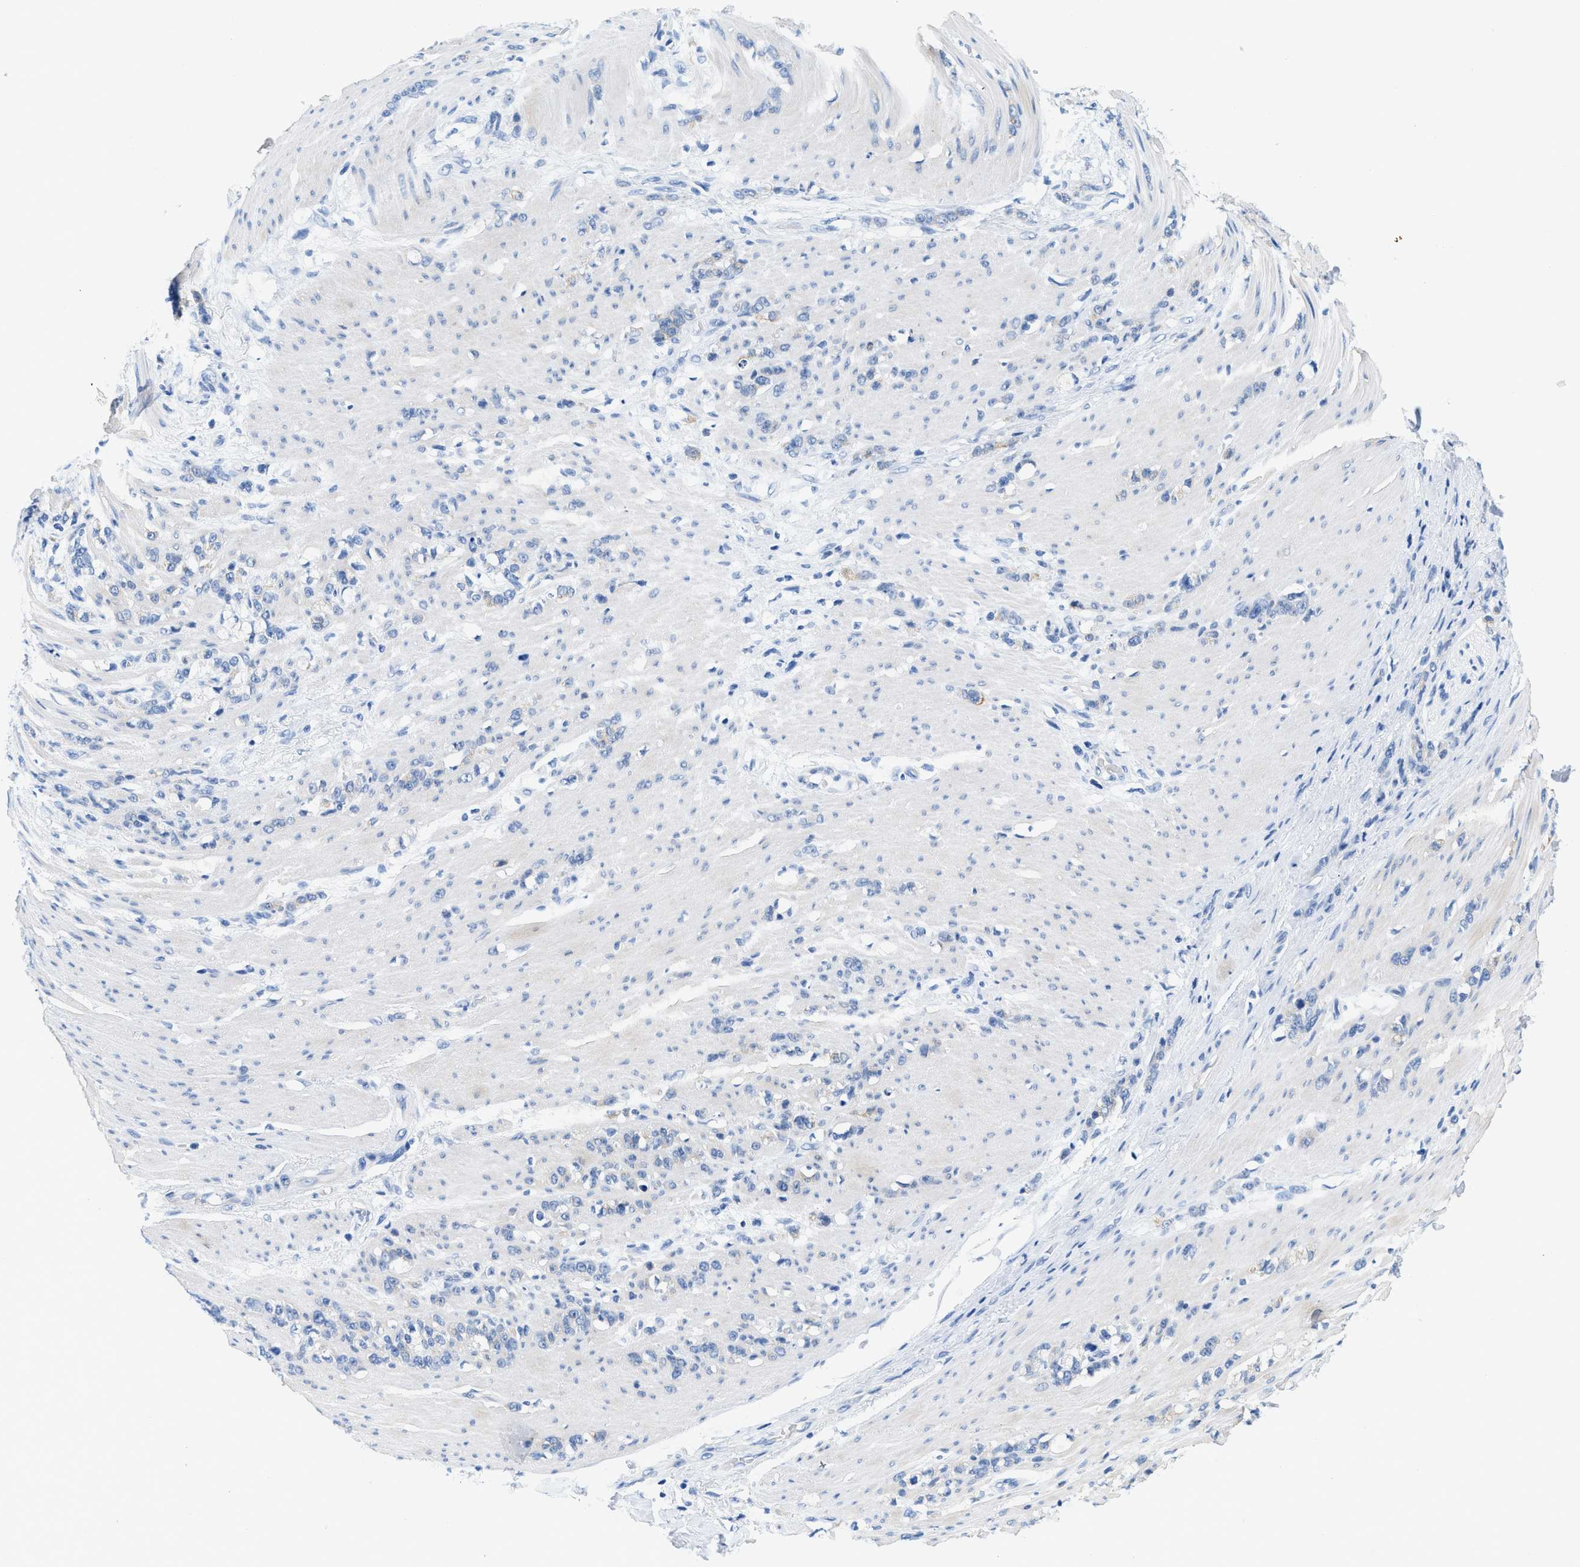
{"staining": {"intensity": "weak", "quantity": "<25%", "location": "cytoplasmic/membranous"}, "tissue": "stomach cancer", "cell_type": "Tumor cells", "image_type": "cancer", "snomed": [{"axis": "morphology", "description": "Adenocarcinoma, NOS"}, {"axis": "topography", "description": "Stomach, lower"}], "caption": "An immunohistochemistry (IHC) histopathology image of stomach cancer (adenocarcinoma) is shown. There is no staining in tumor cells of stomach cancer (adenocarcinoma).", "gene": "BPGM", "patient": {"sex": "male", "age": 88}}